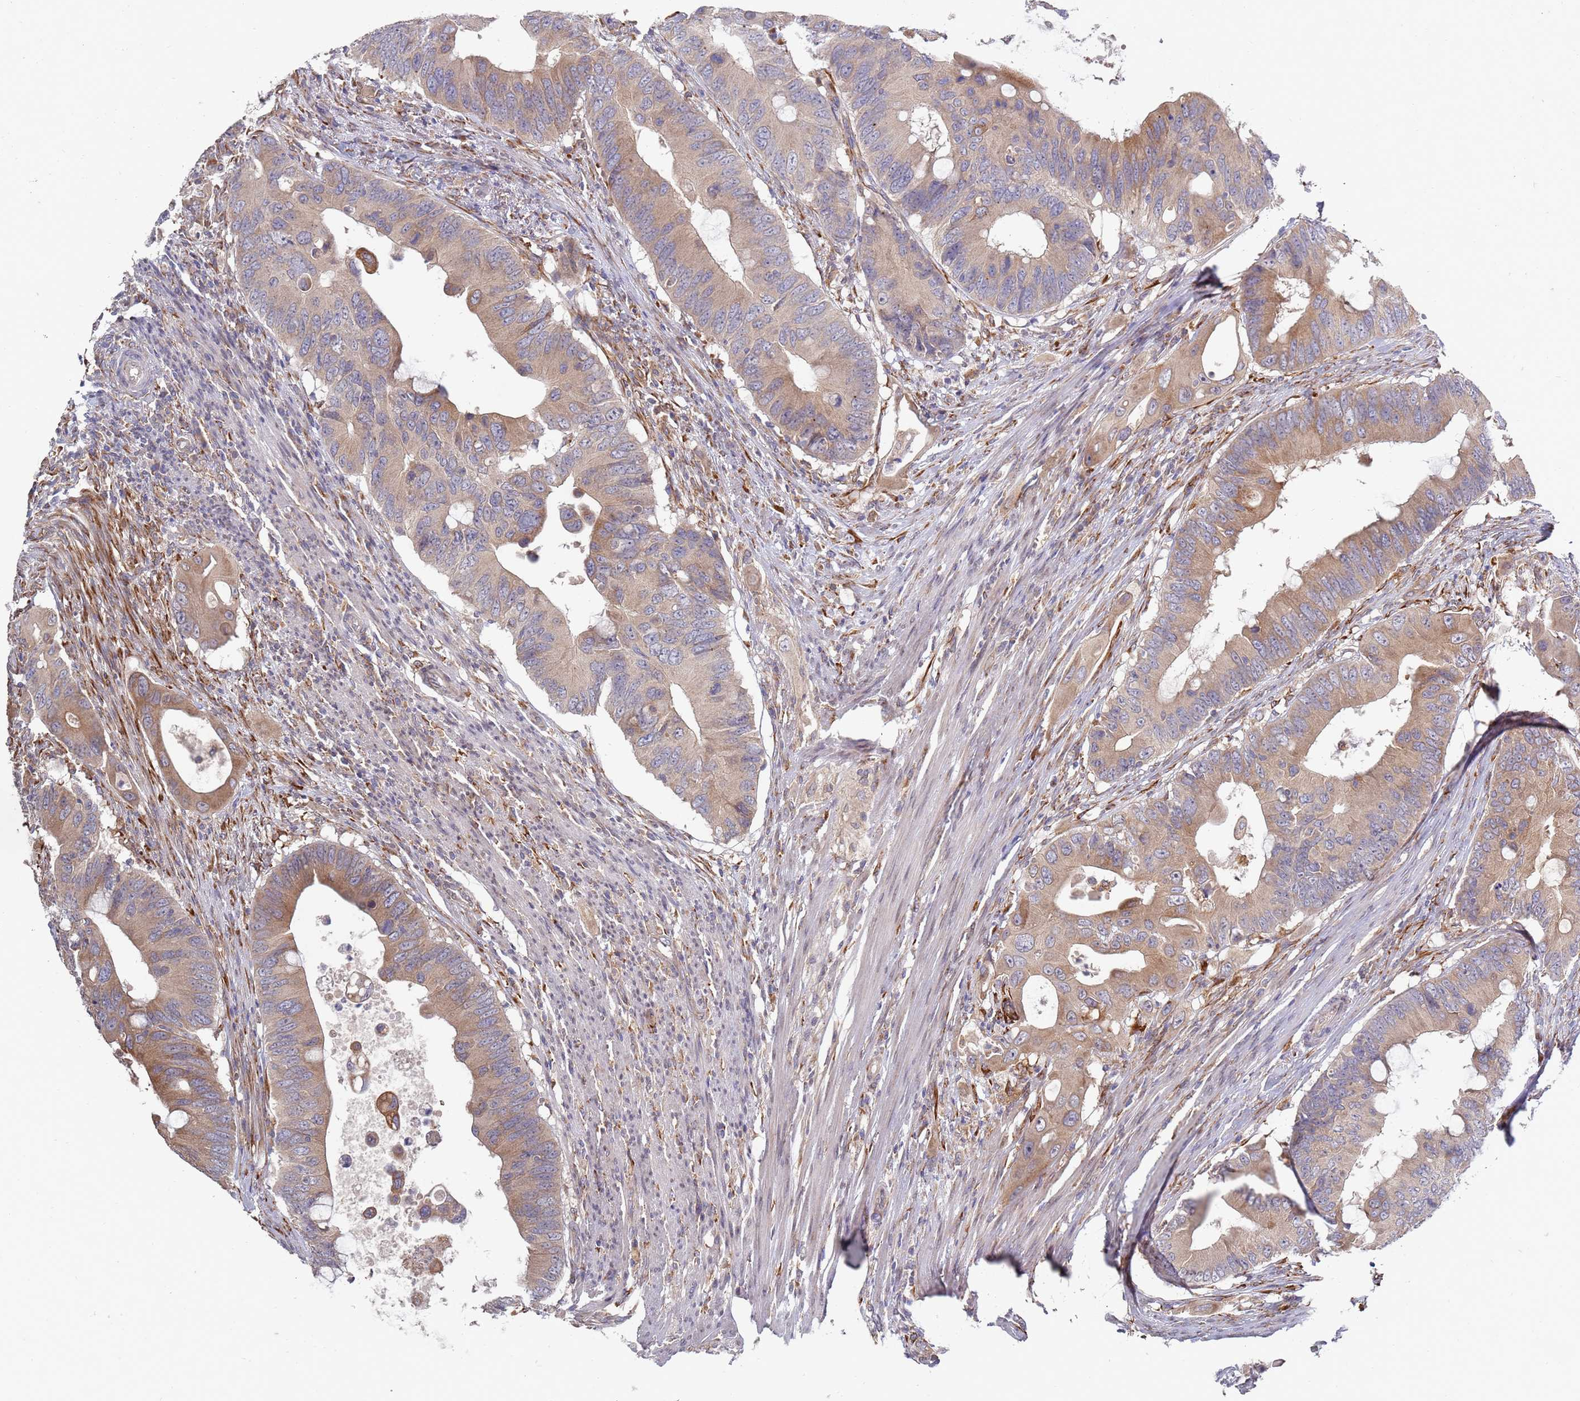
{"staining": {"intensity": "moderate", "quantity": ">75%", "location": "cytoplasmic/membranous"}, "tissue": "colorectal cancer", "cell_type": "Tumor cells", "image_type": "cancer", "snomed": [{"axis": "morphology", "description": "Adenocarcinoma, NOS"}, {"axis": "topography", "description": "Colon"}], "caption": "Protein expression analysis of human colorectal adenocarcinoma reveals moderate cytoplasmic/membranous positivity in approximately >75% of tumor cells.", "gene": "VRK2", "patient": {"sex": "male", "age": 71}}